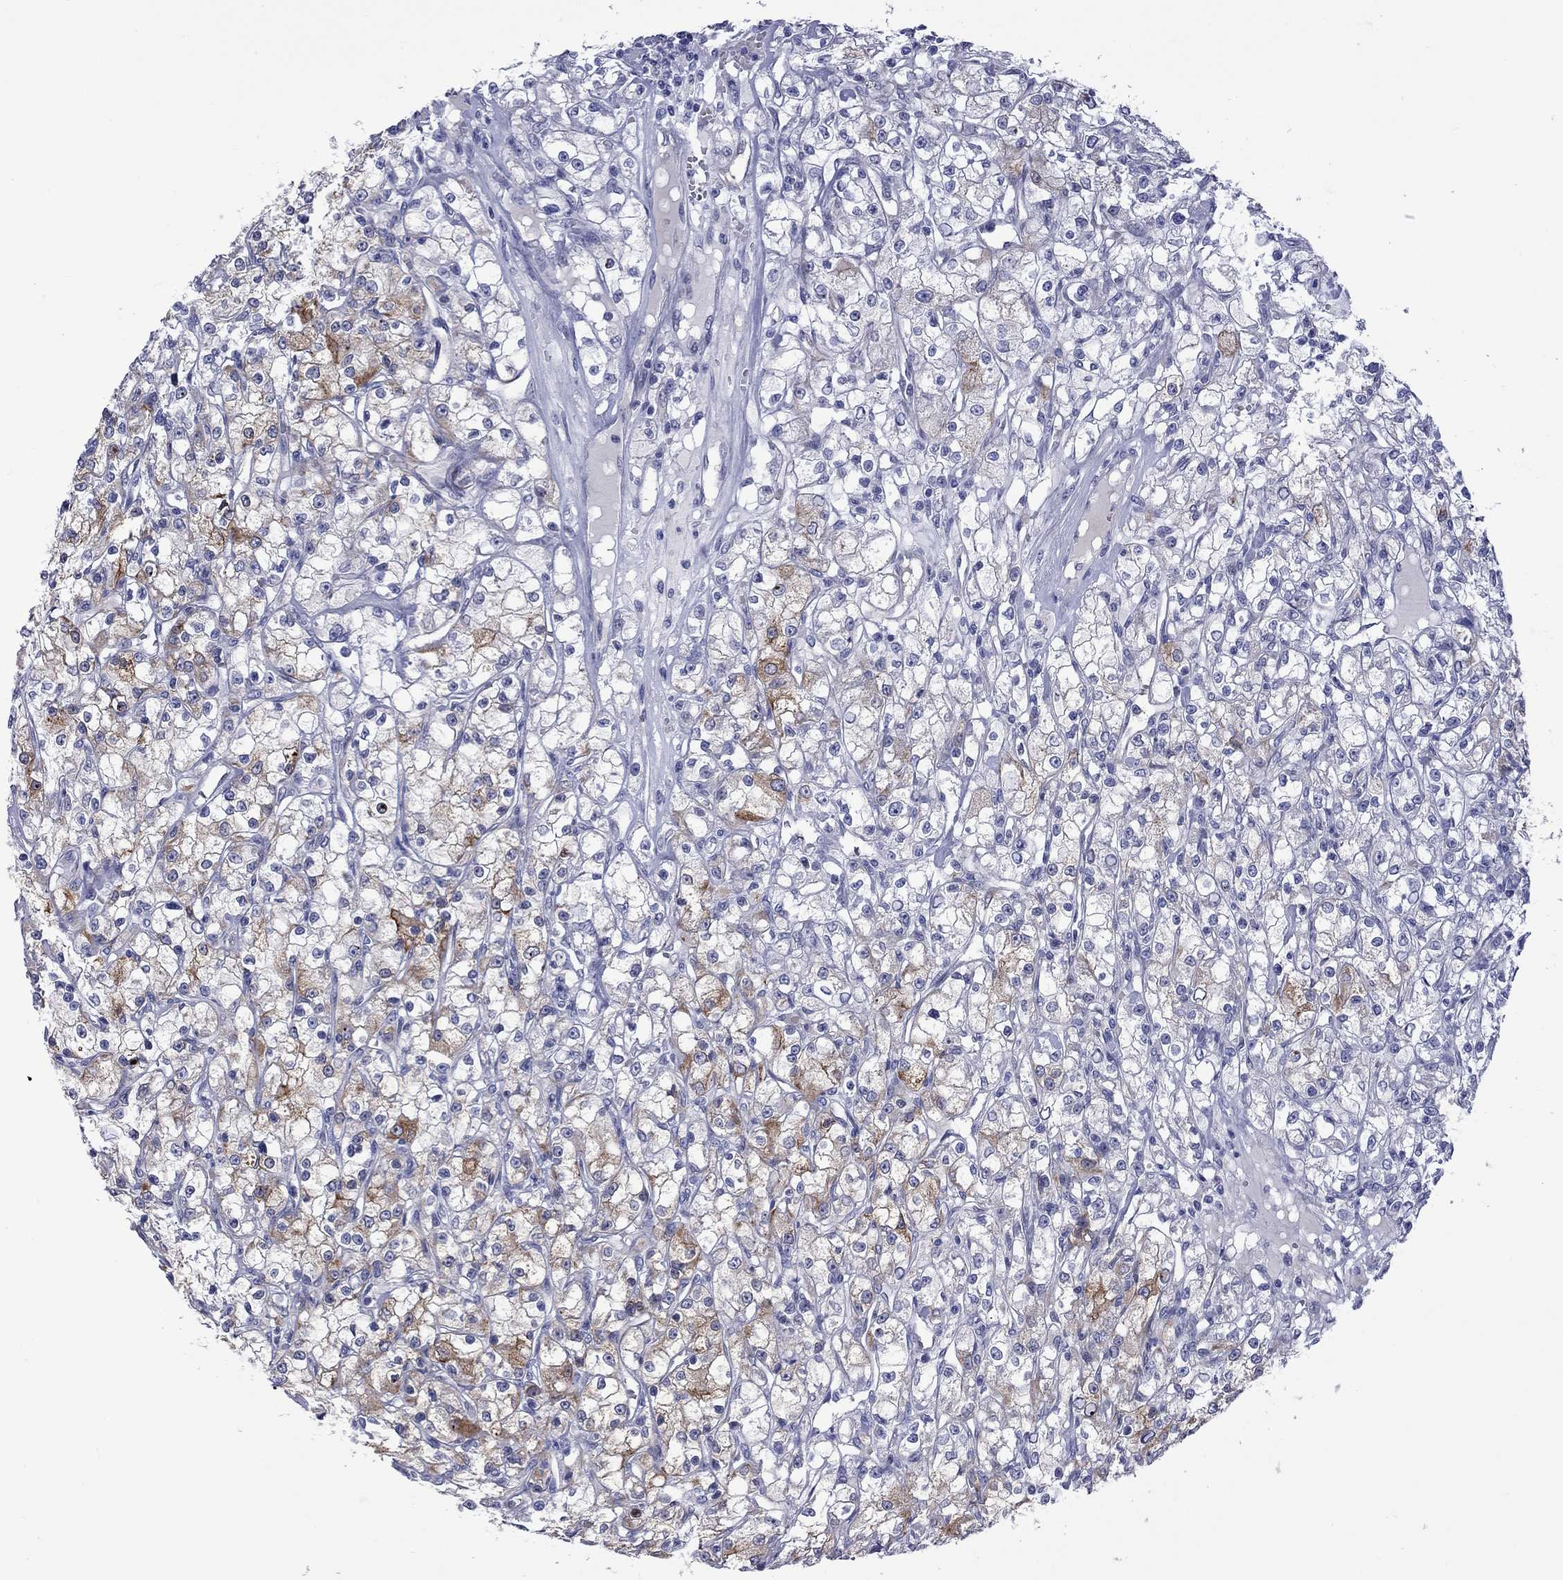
{"staining": {"intensity": "strong", "quantity": "<25%", "location": "cytoplasmic/membranous"}, "tissue": "renal cancer", "cell_type": "Tumor cells", "image_type": "cancer", "snomed": [{"axis": "morphology", "description": "Adenocarcinoma, NOS"}, {"axis": "topography", "description": "Kidney"}], "caption": "Strong cytoplasmic/membranous staining for a protein is appreciated in approximately <25% of tumor cells of renal cancer (adenocarcinoma) using immunohistochemistry (IHC).", "gene": "CTNNBIP1", "patient": {"sex": "female", "age": 59}}